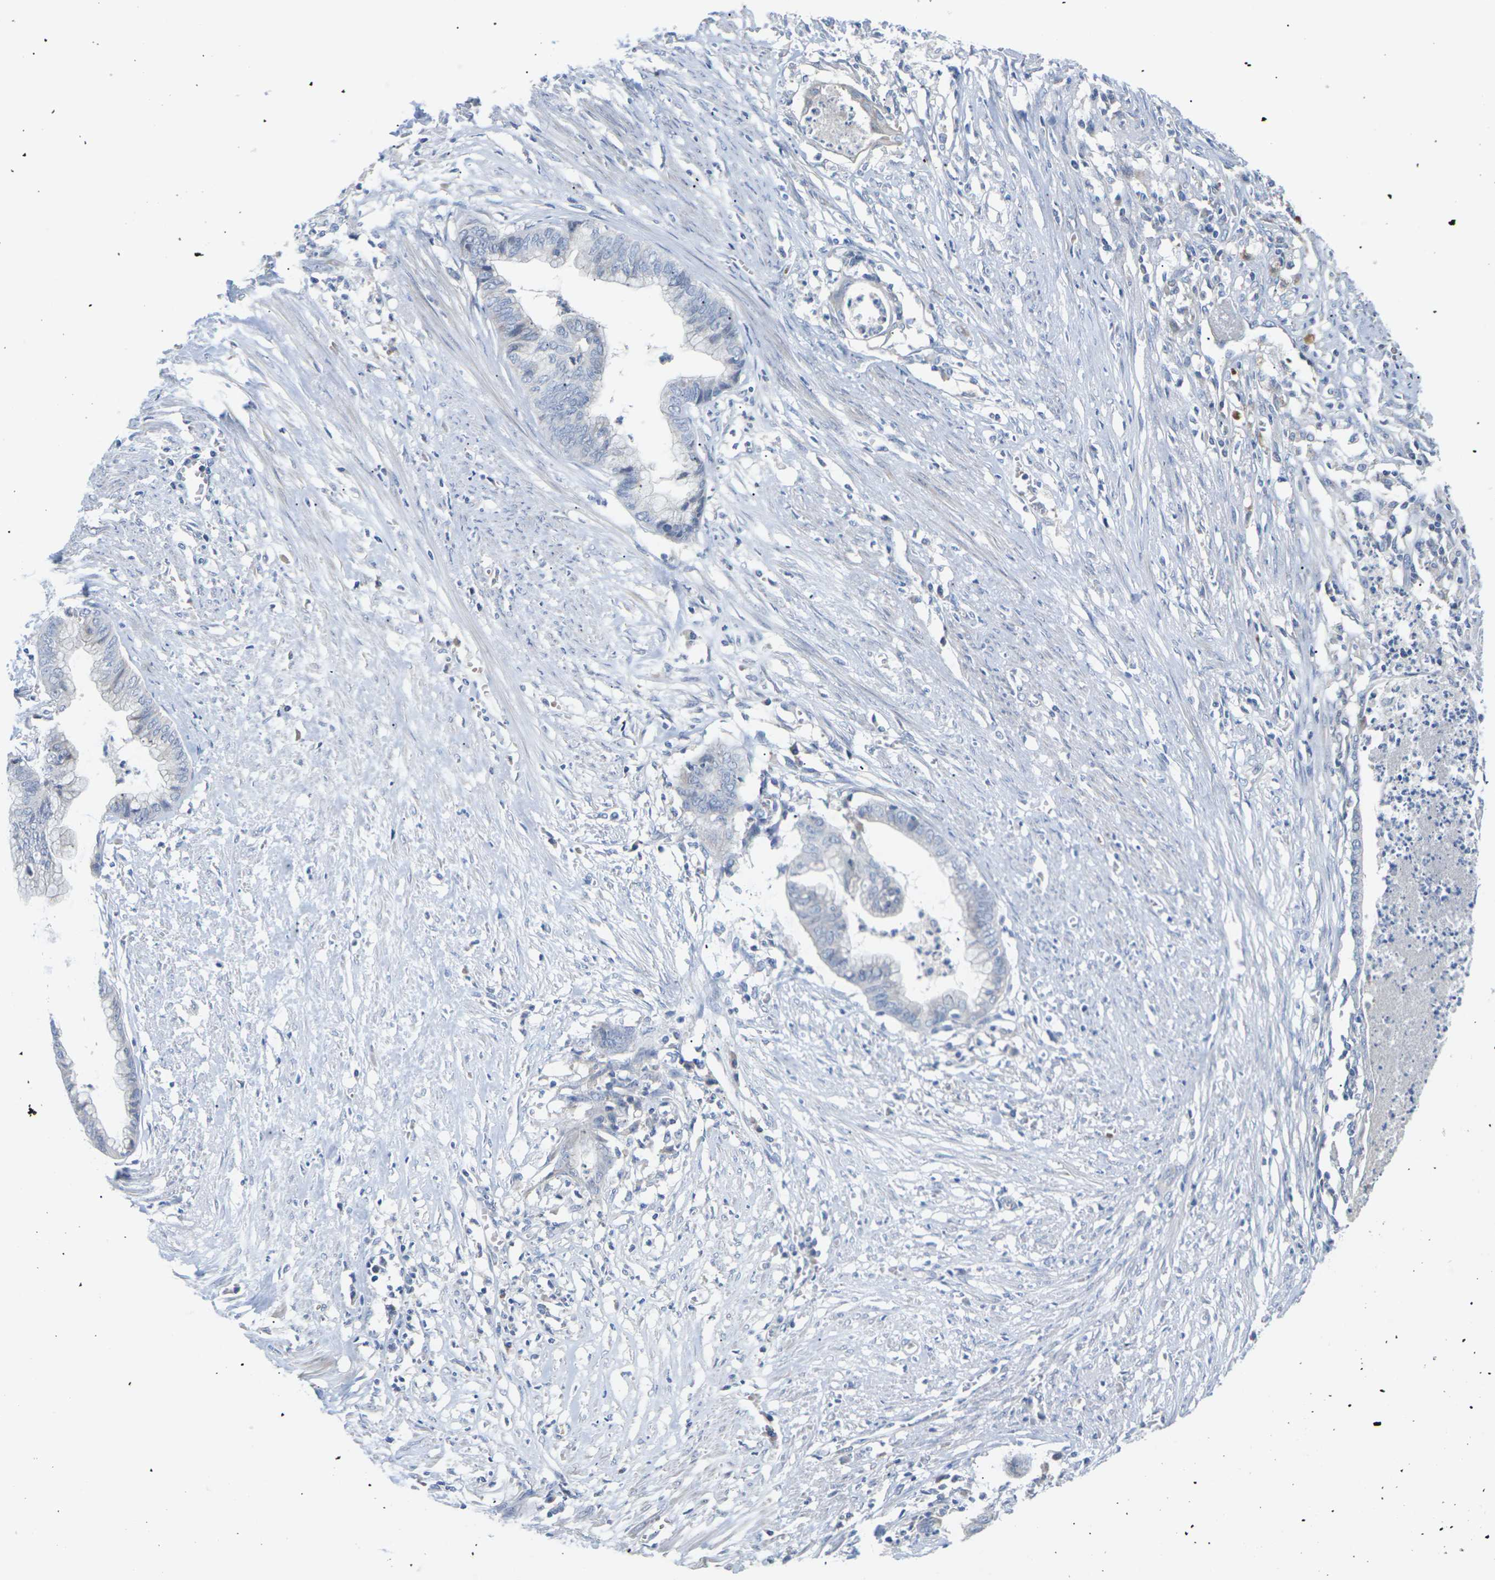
{"staining": {"intensity": "negative", "quantity": "none", "location": "none"}, "tissue": "endometrial cancer", "cell_type": "Tumor cells", "image_type": "cancer", "snomed": [{"axis": "morphology", "description": "Necrosis, NOS"}, {"axis": "morphology", "description": "Adenocarcinoma, NOS"}, {"axis": "topography", "description": "Endometrium"}], "caption": "Endometrial cancer stained for a protein using immunohistochemistry (IHC) demonstrates no staining tumor cells.", "gene": "TMCO4", "patient": {"sex": "female", "age": 79}}